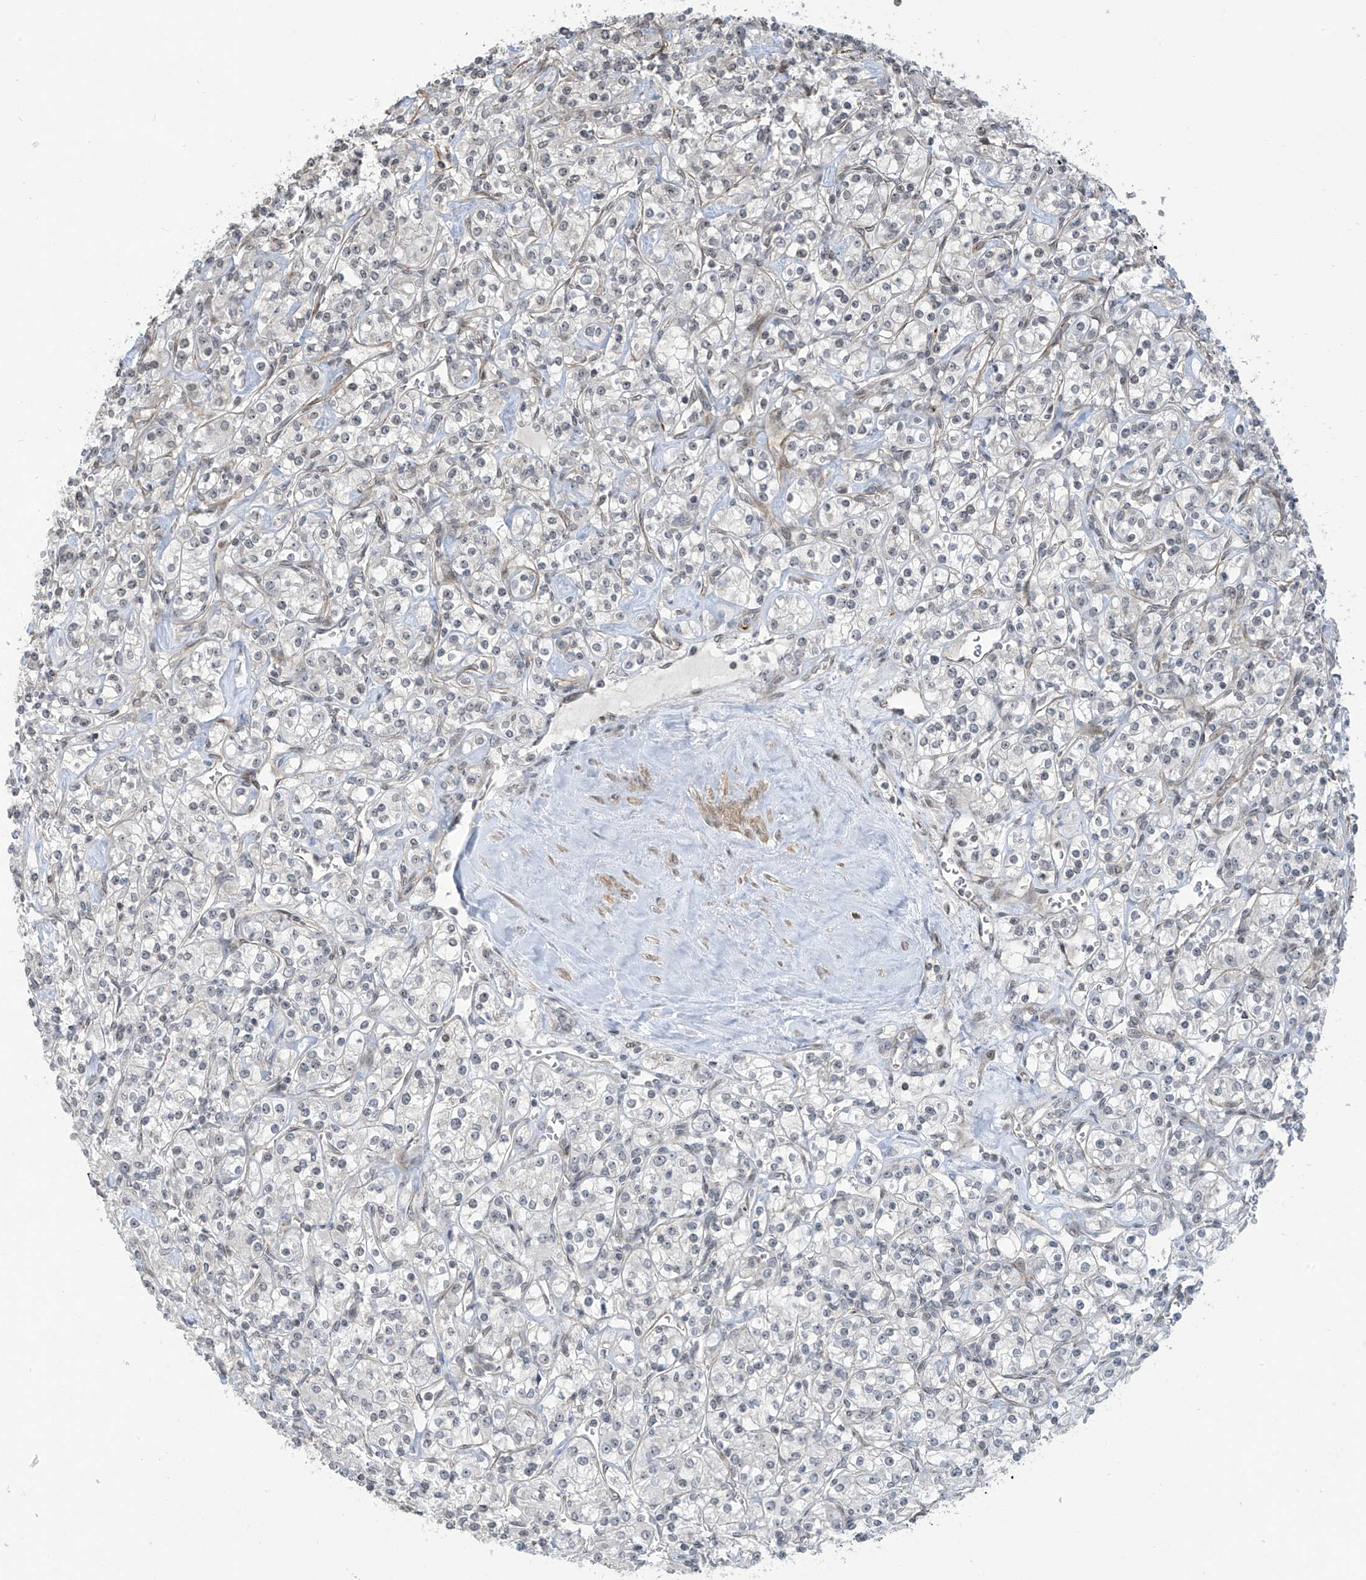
{"staining": {"intensity": "negative", "quantity": "none", "location": "none"}, "tissue": "renal cancer", "cell_type": "Tumor cells", "image_type": "cancer", "snomed": [{"axis": "morphology", "description": "Adenocarcinoma, NOS"}, {"axis": "topography", "description": "Kidney"}], "caption": "Immunohistochemistry (IHC) of human adenocarcinoma (renal) reveals no staining in tumor cells.", "gene": "METAP1D", "patient": {"sex": "male", "age": 77}}